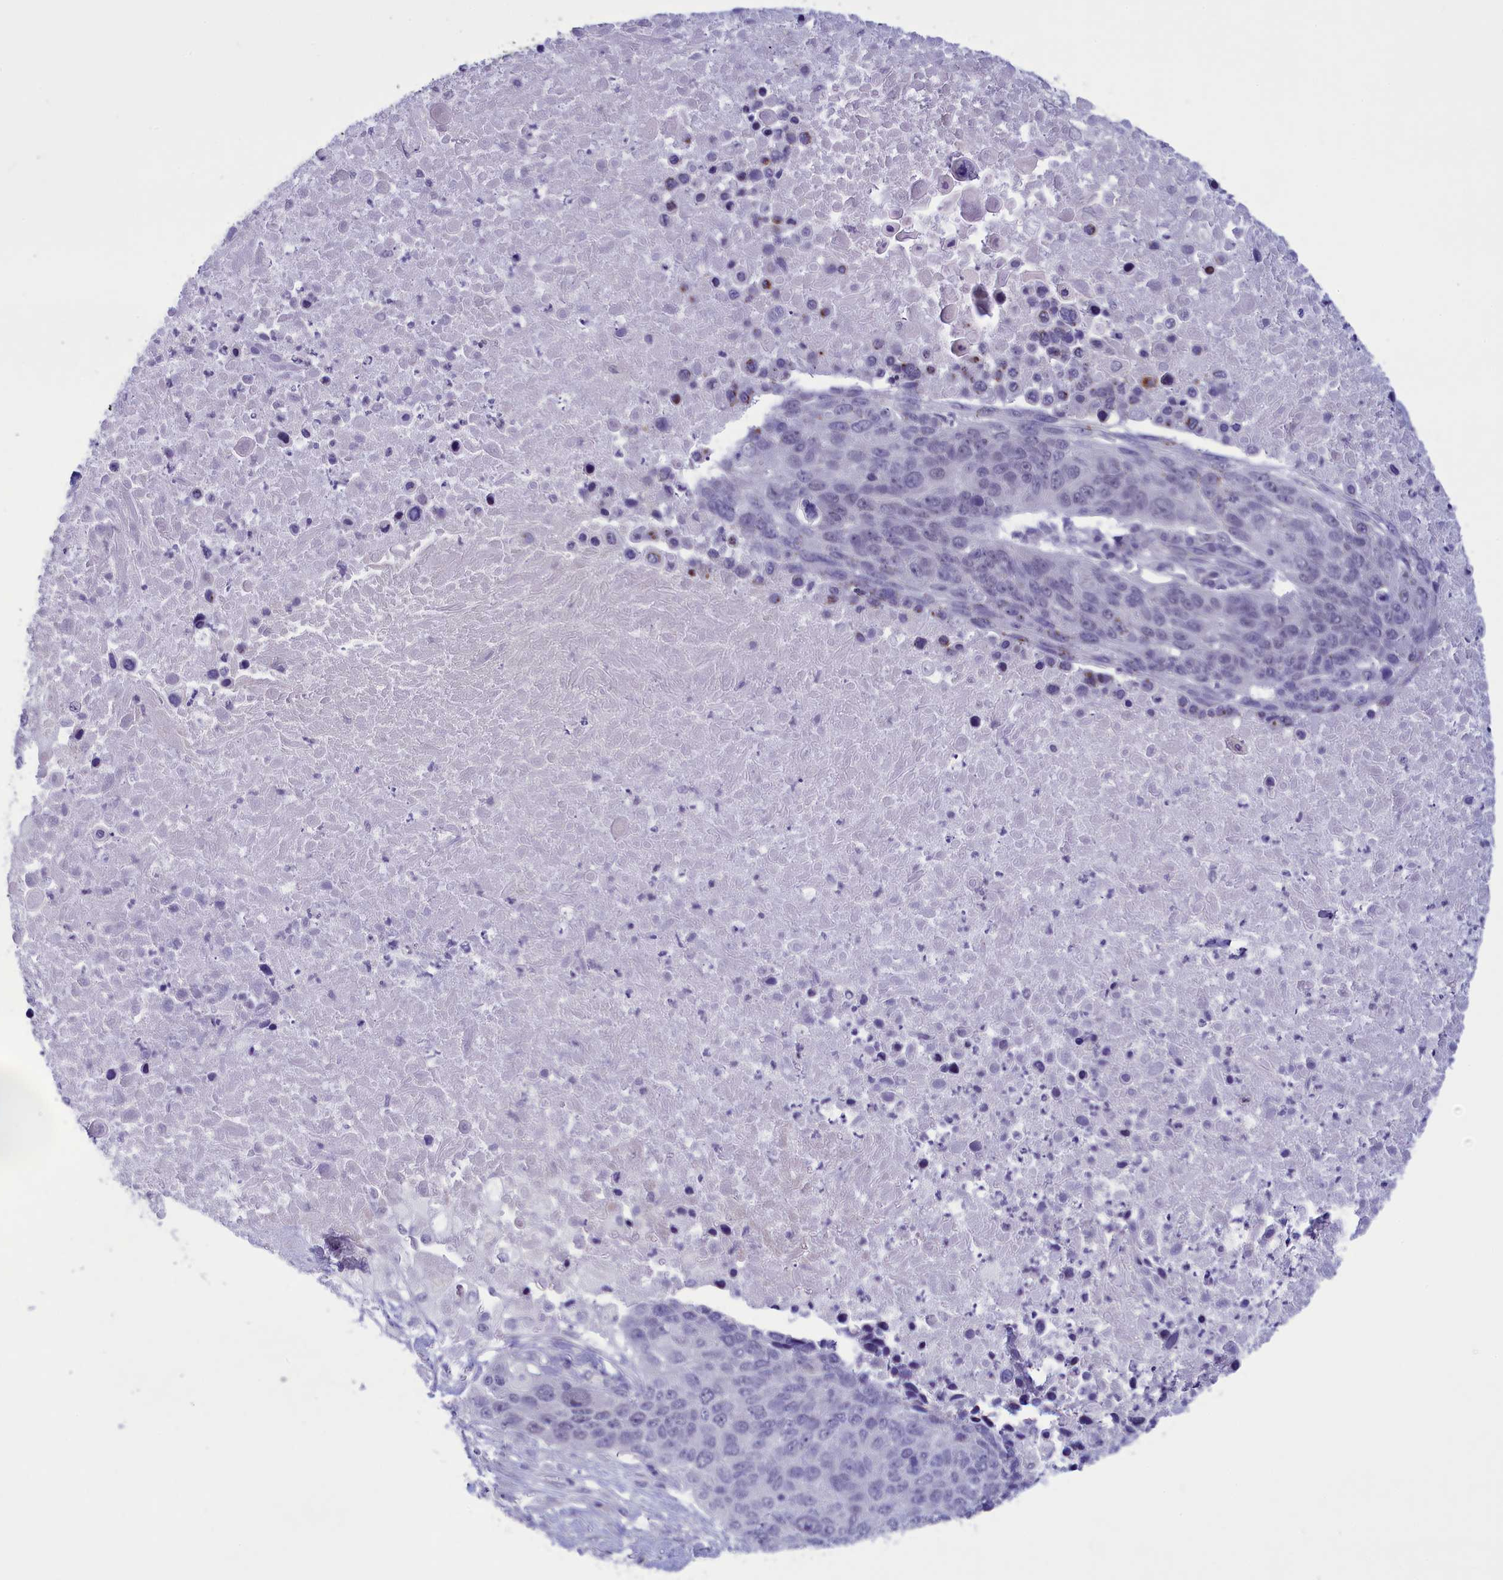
{"staining": {"intensity": "negative", "quantity": "none", "location": "none"}, "tissue": "lung cancer", "cell_type": "Tumor cells", "image_type": "cancer", "snomed": [{"axis": "morphology", "description": "Normal tissue, NOS"}, {"axis": "morphology", "description": "Squamous cell carcinoma, NOS"}, {"axis": "topography", "description": "Lymph node"}, {"axis": "topography", "description": "Lung"}], "caption": "An immunohistochemistry photomicrograph of lung cancer (squamous cell carcinoma) is shown. There is no staining in tumor cells of lung cancer (squamous cell carcinoma).", "gene": "ELOA2", "patient": {"sex": "male", "age": 66}}